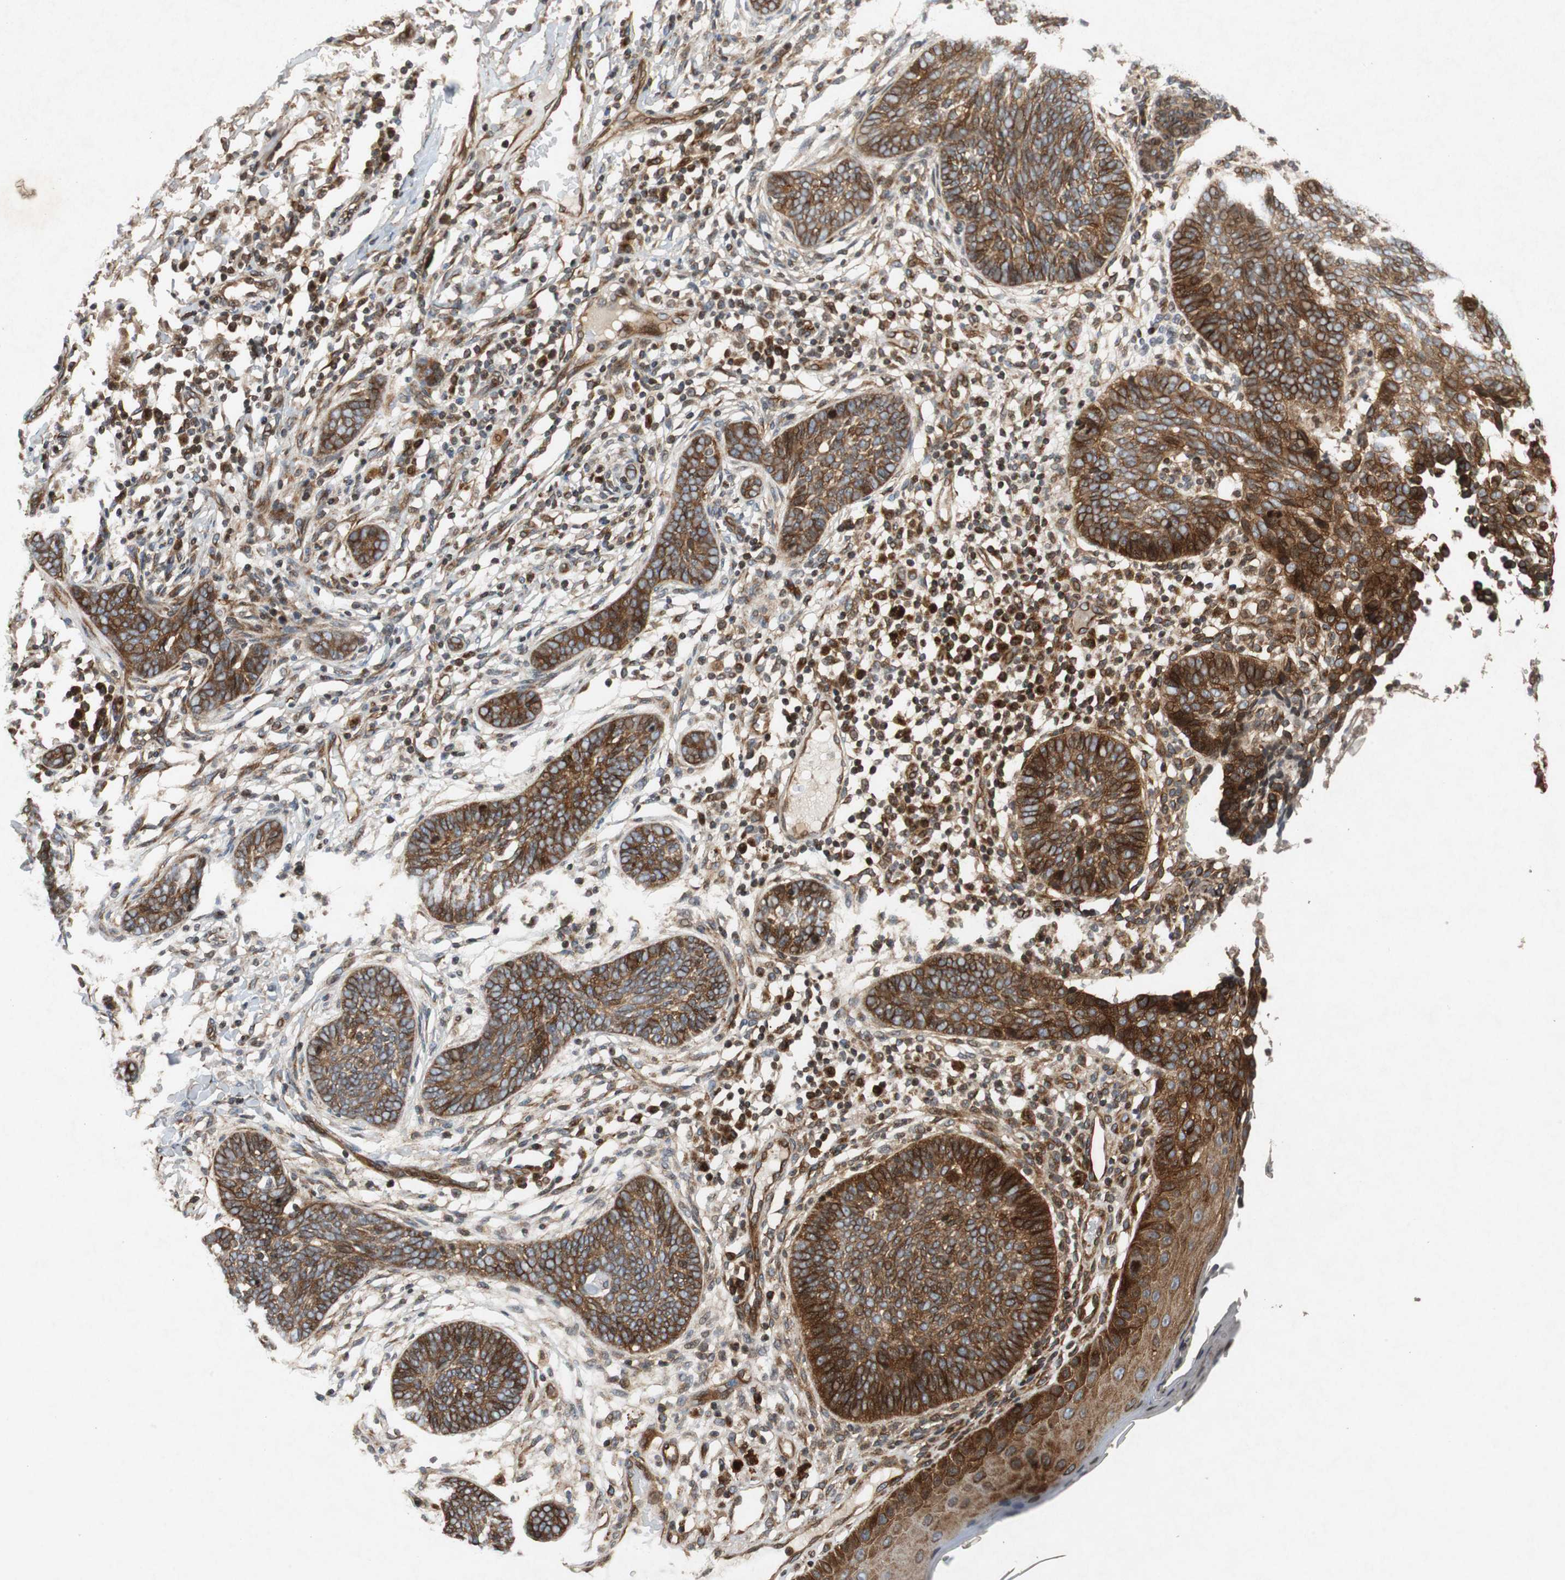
{"staining": {"intensity": "moderate", "quantity": "25%-75%", "location": "cytoplasmic/membranous"}, "tissue": "skin cancer", "cell_type": "Tumor cells", "image_type": "cancer", "snomed": [{"axis": "morphology", "description": "Normal tissue, NOS"}, {"axis": "morphology", "description": "Basal cell carcinoma"}, {"axis": "topography", "description": "Skin"}], "caption": "A brown stain shows moderate cytoplasmic/membranous expression of a protein in human skin cancer (basal cell carcinoma) tumor cells. (Brightfield microscopy of DAB IHC at high magnification).", "gene": "TUBA4A", "patient": {"sex": "male", "age": 87}}